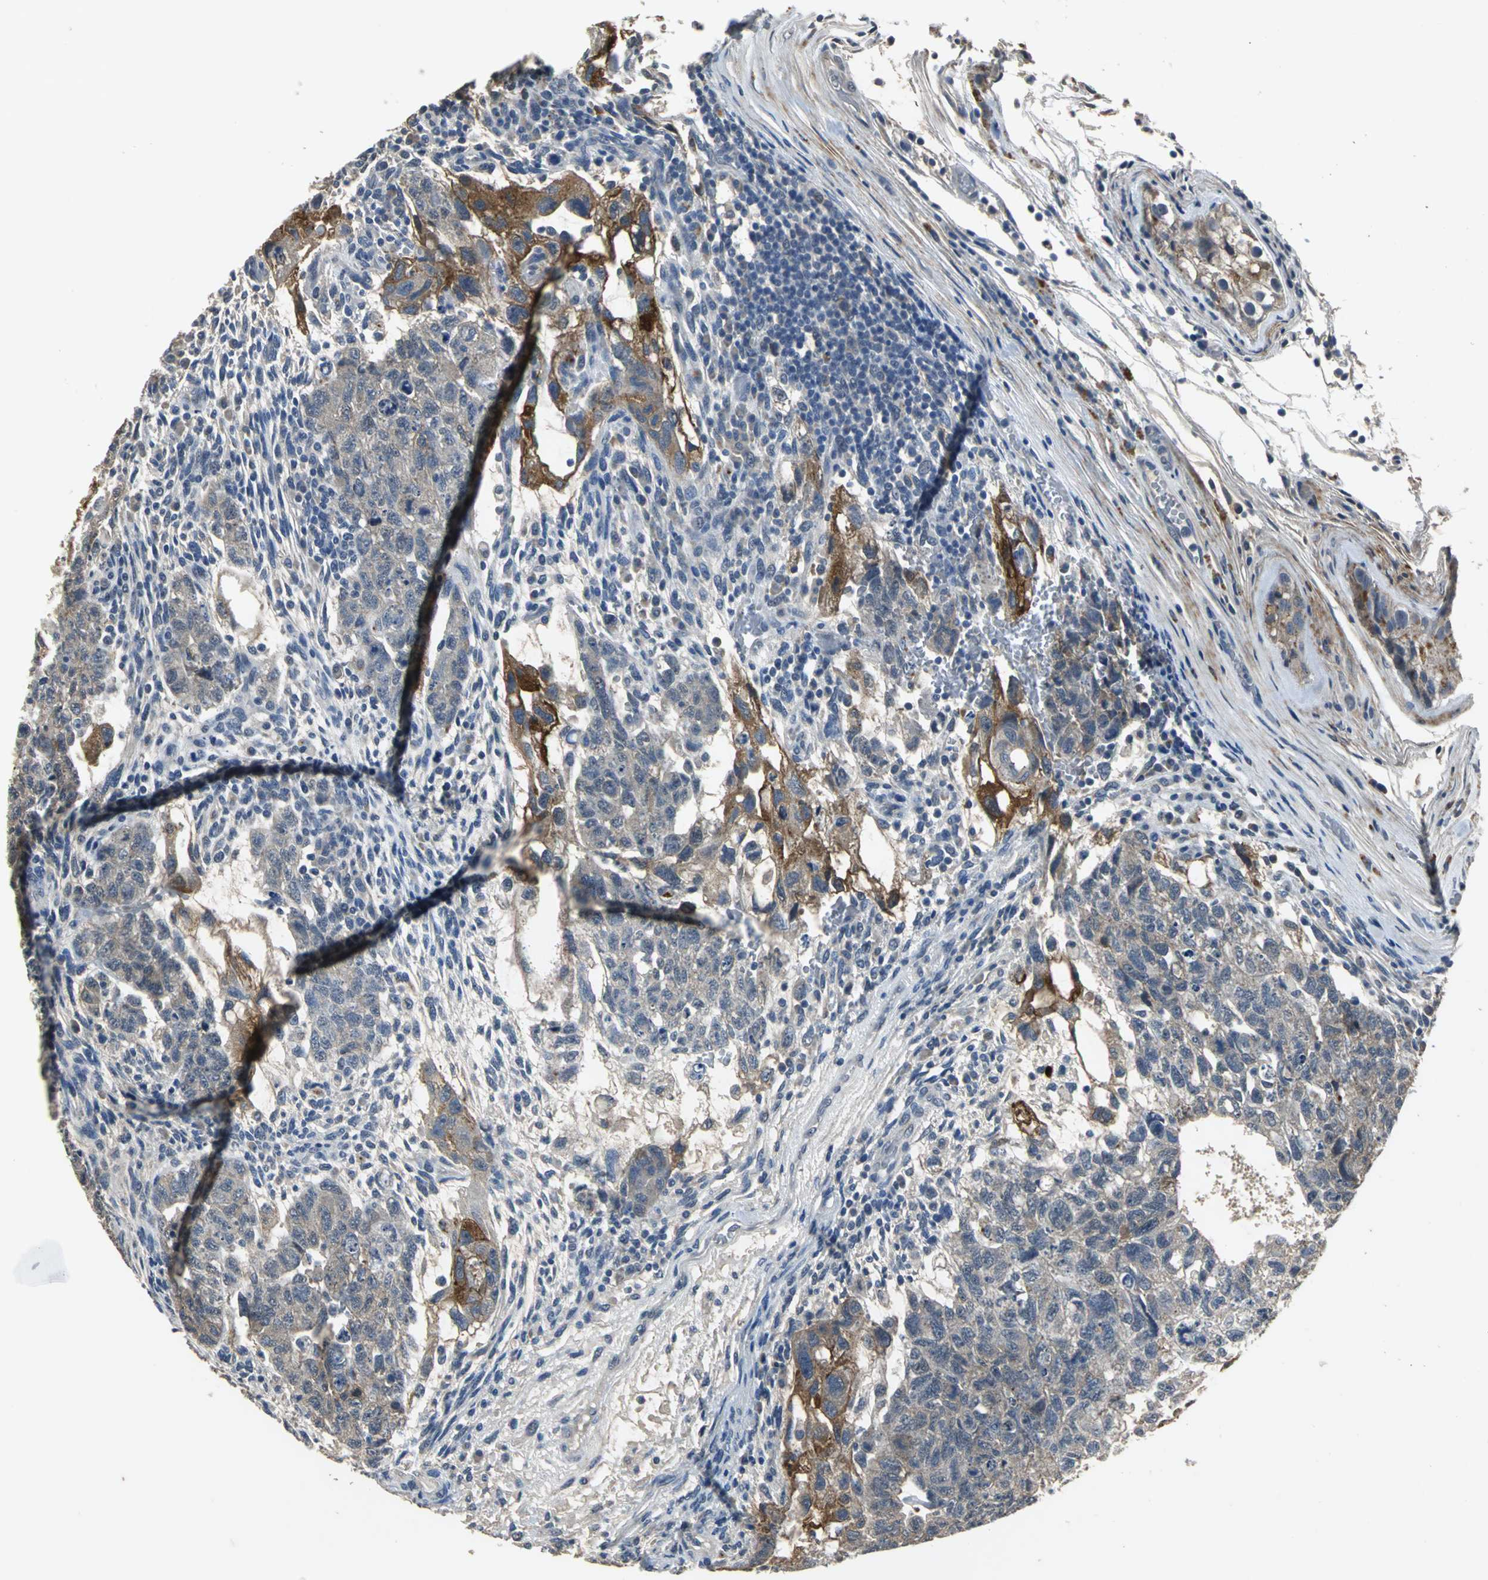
{"staining": {"intensity": "weak", "quantity": ">75%", "location": "cytoplasmic/membranous"}, "tissue": "testis cancer", "cell_type": "Tumor cells", "image_type": "cancer", "snomed": [{"axis": "morphology", "description": "Normal tissue, NOS"}, {"axis": "morphology", "description": "Carcinoma, Embryonal, NOS"}, {"axis": "topography", "description": "Testis"}], "caption": "A brown stain highlights weak cytoplasmic/membranous expression of a protein in human testis cancer (embryonal carcinoma) tumor cells.", "gene": "OCLN", "patient": {"sex": "male", "age": 36}}